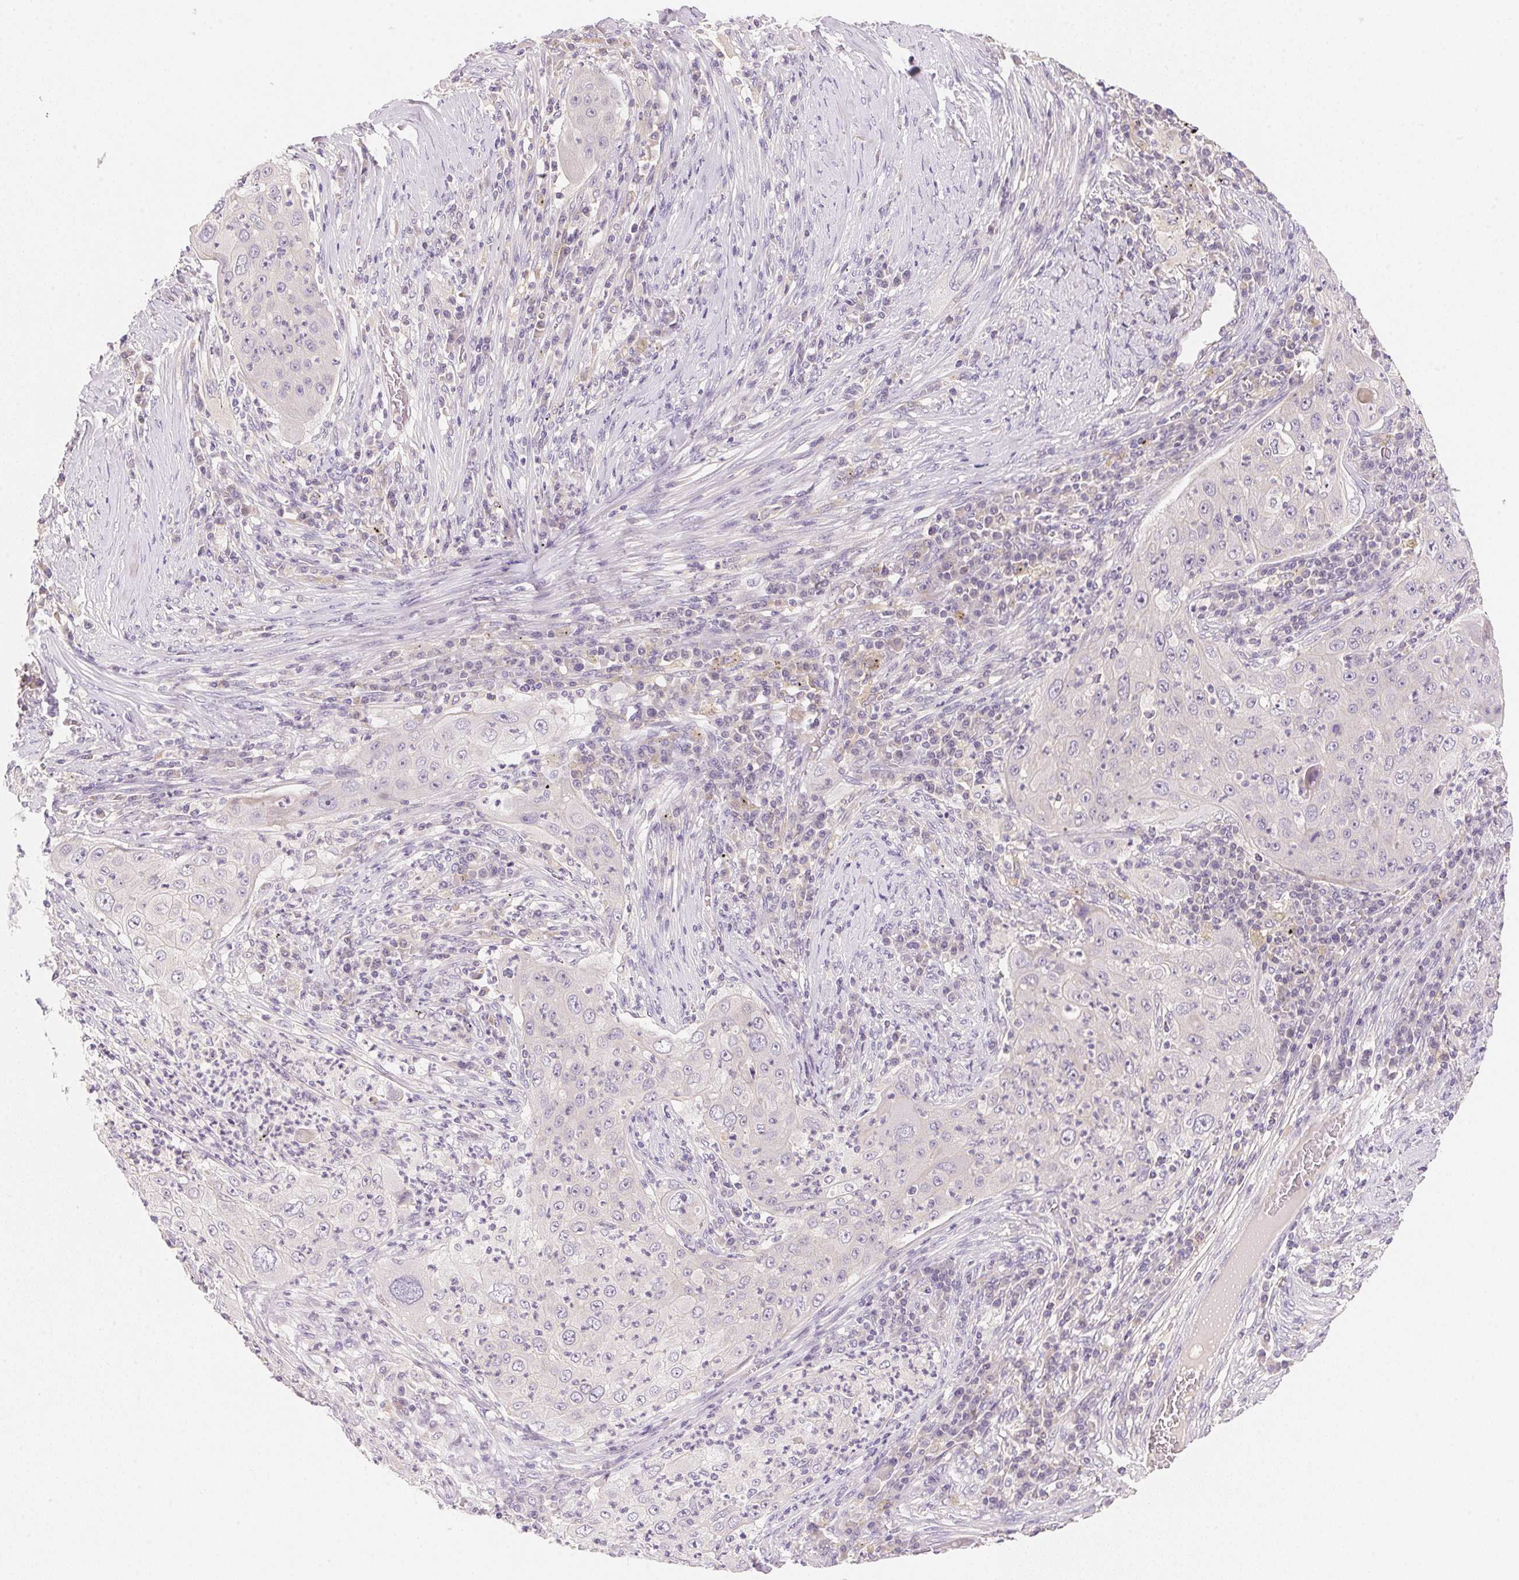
{"staining": {"intensity": "negative", "quantity": "none", "location": "none"}, "tissue": "lung cancer", "cell_type": "Tumor cells", "image_type": "cancer", "snomed": [{"axis": "morphology", "description": "Squamous cell carcinoma, NOS"}, {"axis": "topography", "description": "Lung"}], "caption": "The immunohistochemistry image has no significant positivity in tumor cells of lung squamous cell carcinoma tissue.", "gene": "MCOLN3", "patient": {"sex": "female", "age": 59}}